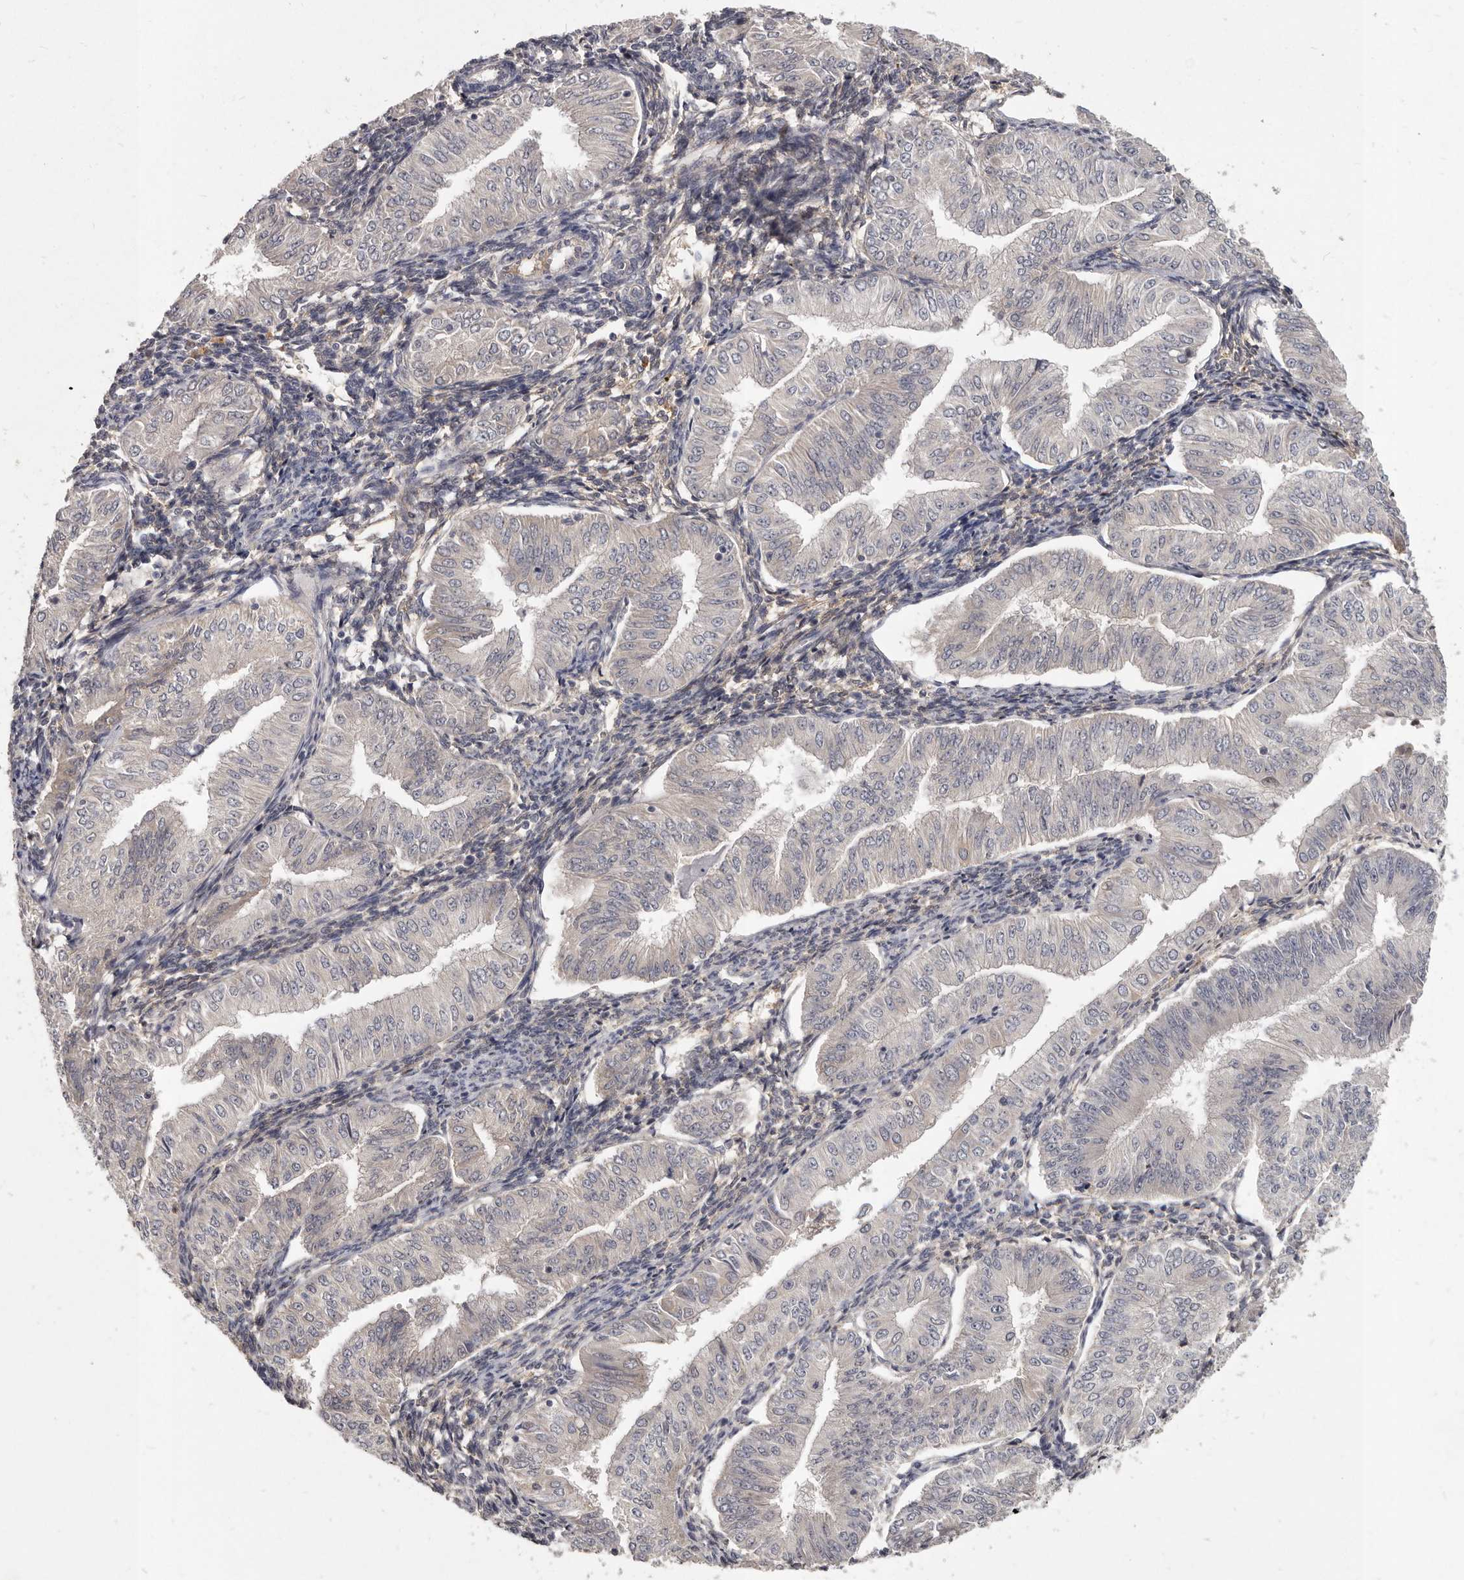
{"staining": {"intensity": "negative", "quantity": "none", "location": "none"}, "tissue": "endometrial cancer", "cell_type": "Tumor cells", "image_type": "cancer", "snomed": [{"axis": "morphology", "description": "Normal tissue, NOS"}, {"axis": "morphology", "description": "Adenocarcinoma, NOS"}, {"axis": "topography", "description": "Endometrium"}], "caption": "DAB (3,3'-diaminobenzidine) immunohistochemical staining of endometrial cancer exhibits no significant staining in tumor cells.", "gene": "SLC22A1", "patient": {"sex": "female", "age": 53}}